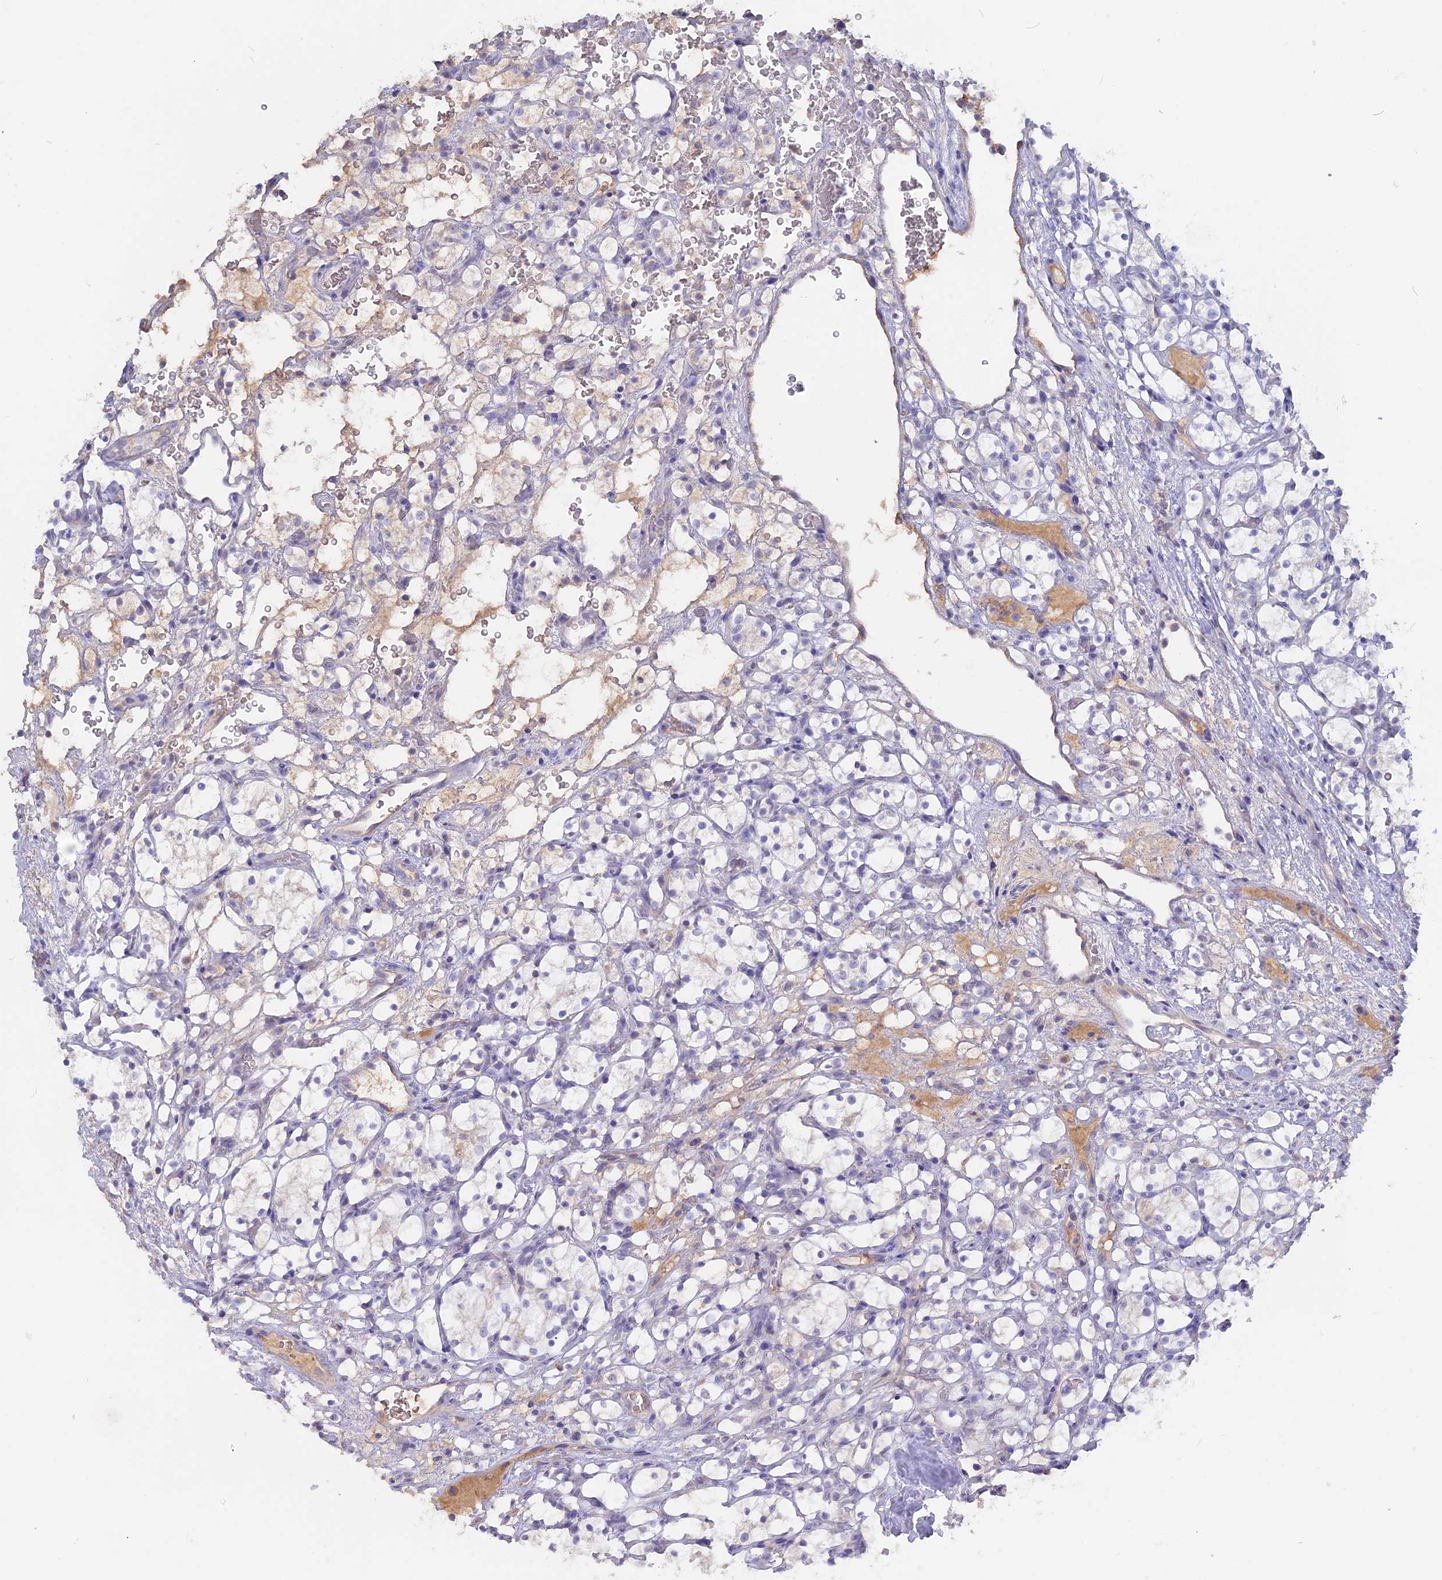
{"staining": {"intensity": "negative", "quantity": "none", "location": "none"}, "tissue": "renal cancer", "cell_type": "Tumor cells", "image_type": "cancer", "snomed": [{"axis": "morphology", "description": "Adenocarcinoma, NOS"}, {"axis": "topography", "description": "Kidney"}], "caption": "The IHC histopathology image has no significant expression in tumor cells of renal adenocarcinoma tissue. (DAB IHC visualized using brightfield microscopy, high magnification).", "gene": "ADGRA1", "patient": {"sex": "female", "age": 69}}